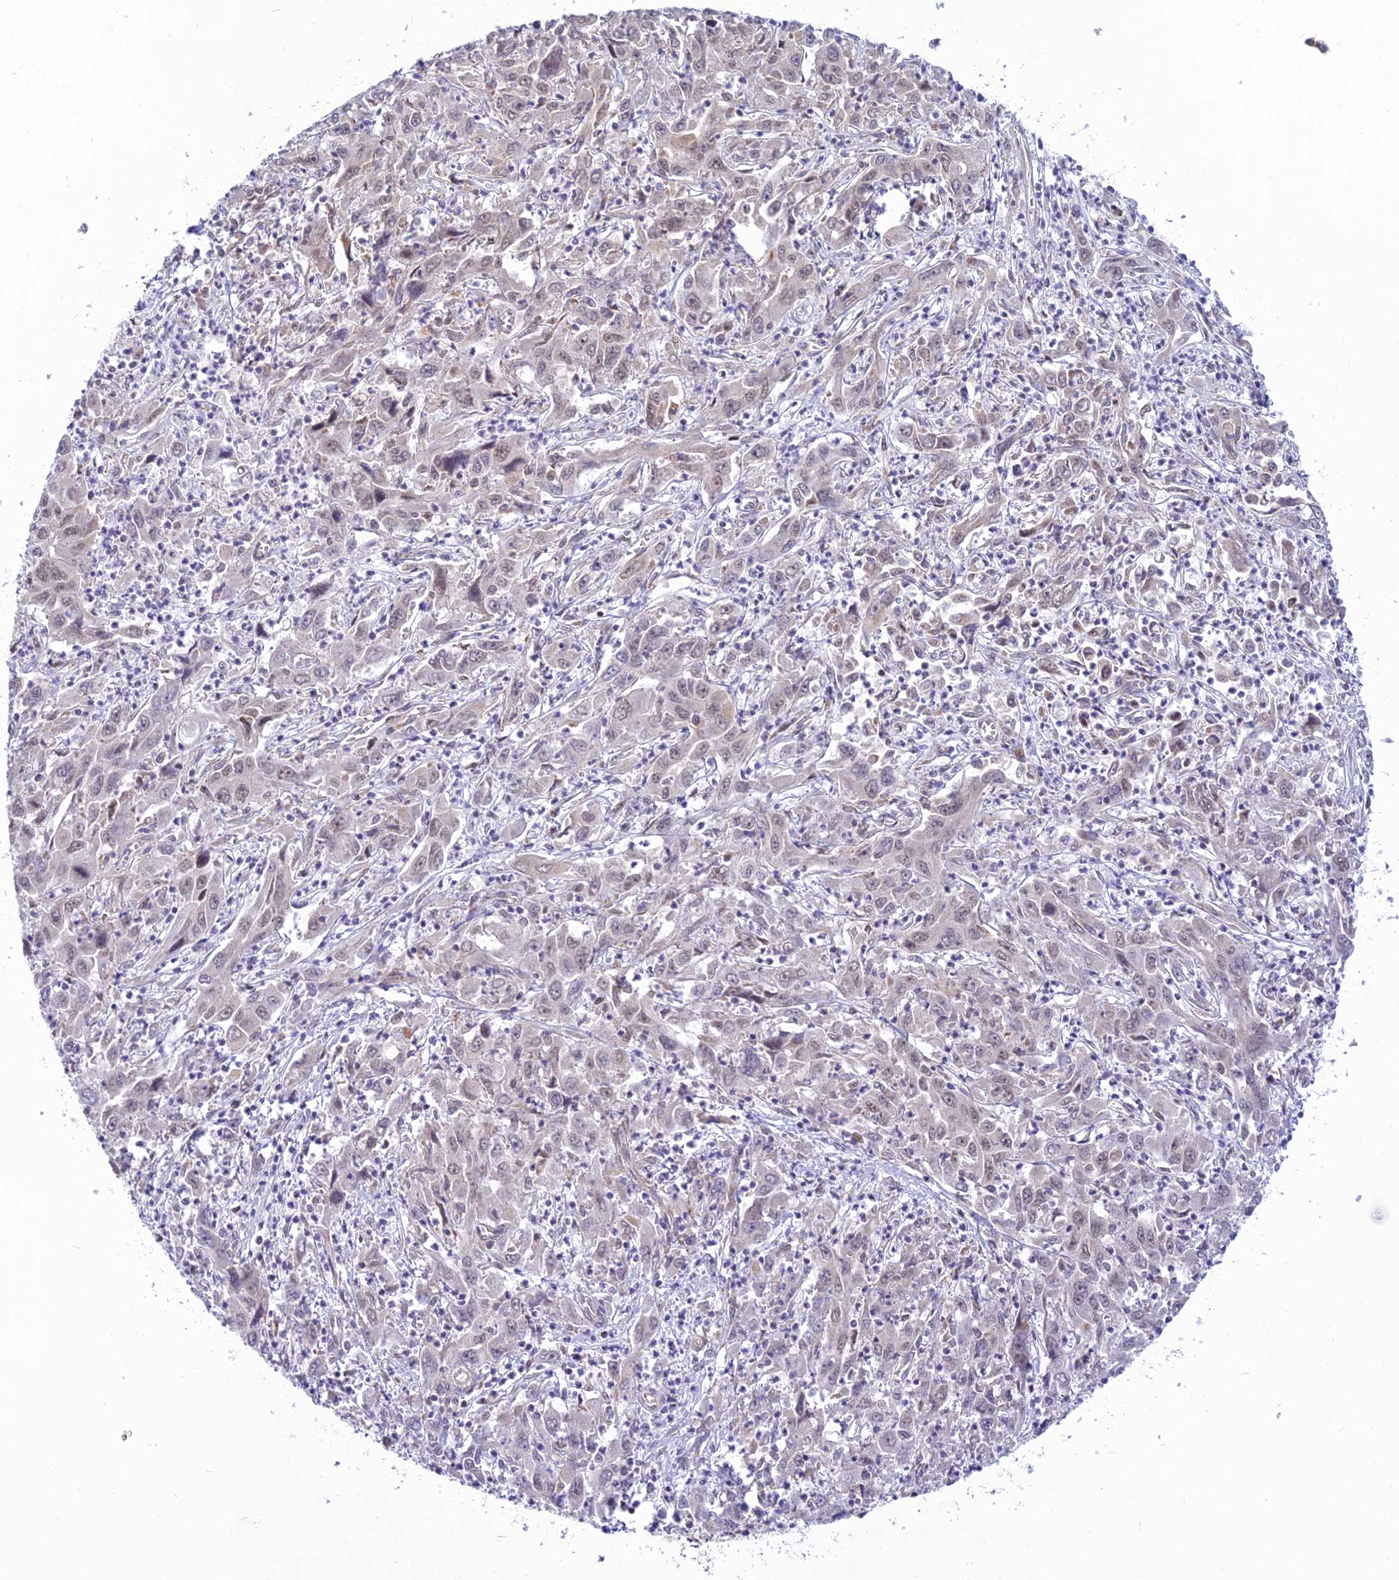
{"staining": {"intensity": "moderate", "quantity": "<25%", "location": "cytoplasmic/membranous"}, "tissue": "liver cancer", "cell_type": "Tumor cells", "image_type": "cancer", "snomed": [{"axis": "morphology", "description": "Carcinoma, Hepatocellular, NOS"}, {"axis": "topography", "description": "Liver"}], "caption": "This micrograph demonstrates immunohistochemistry staining of liver cancer (hepatocellular carcinoma), with low moderate cytoplasmic/membranous expression in about <25% of tumor cells.", "gene": "HOOK2", "patient": {"sex": "male", "age": 63}}